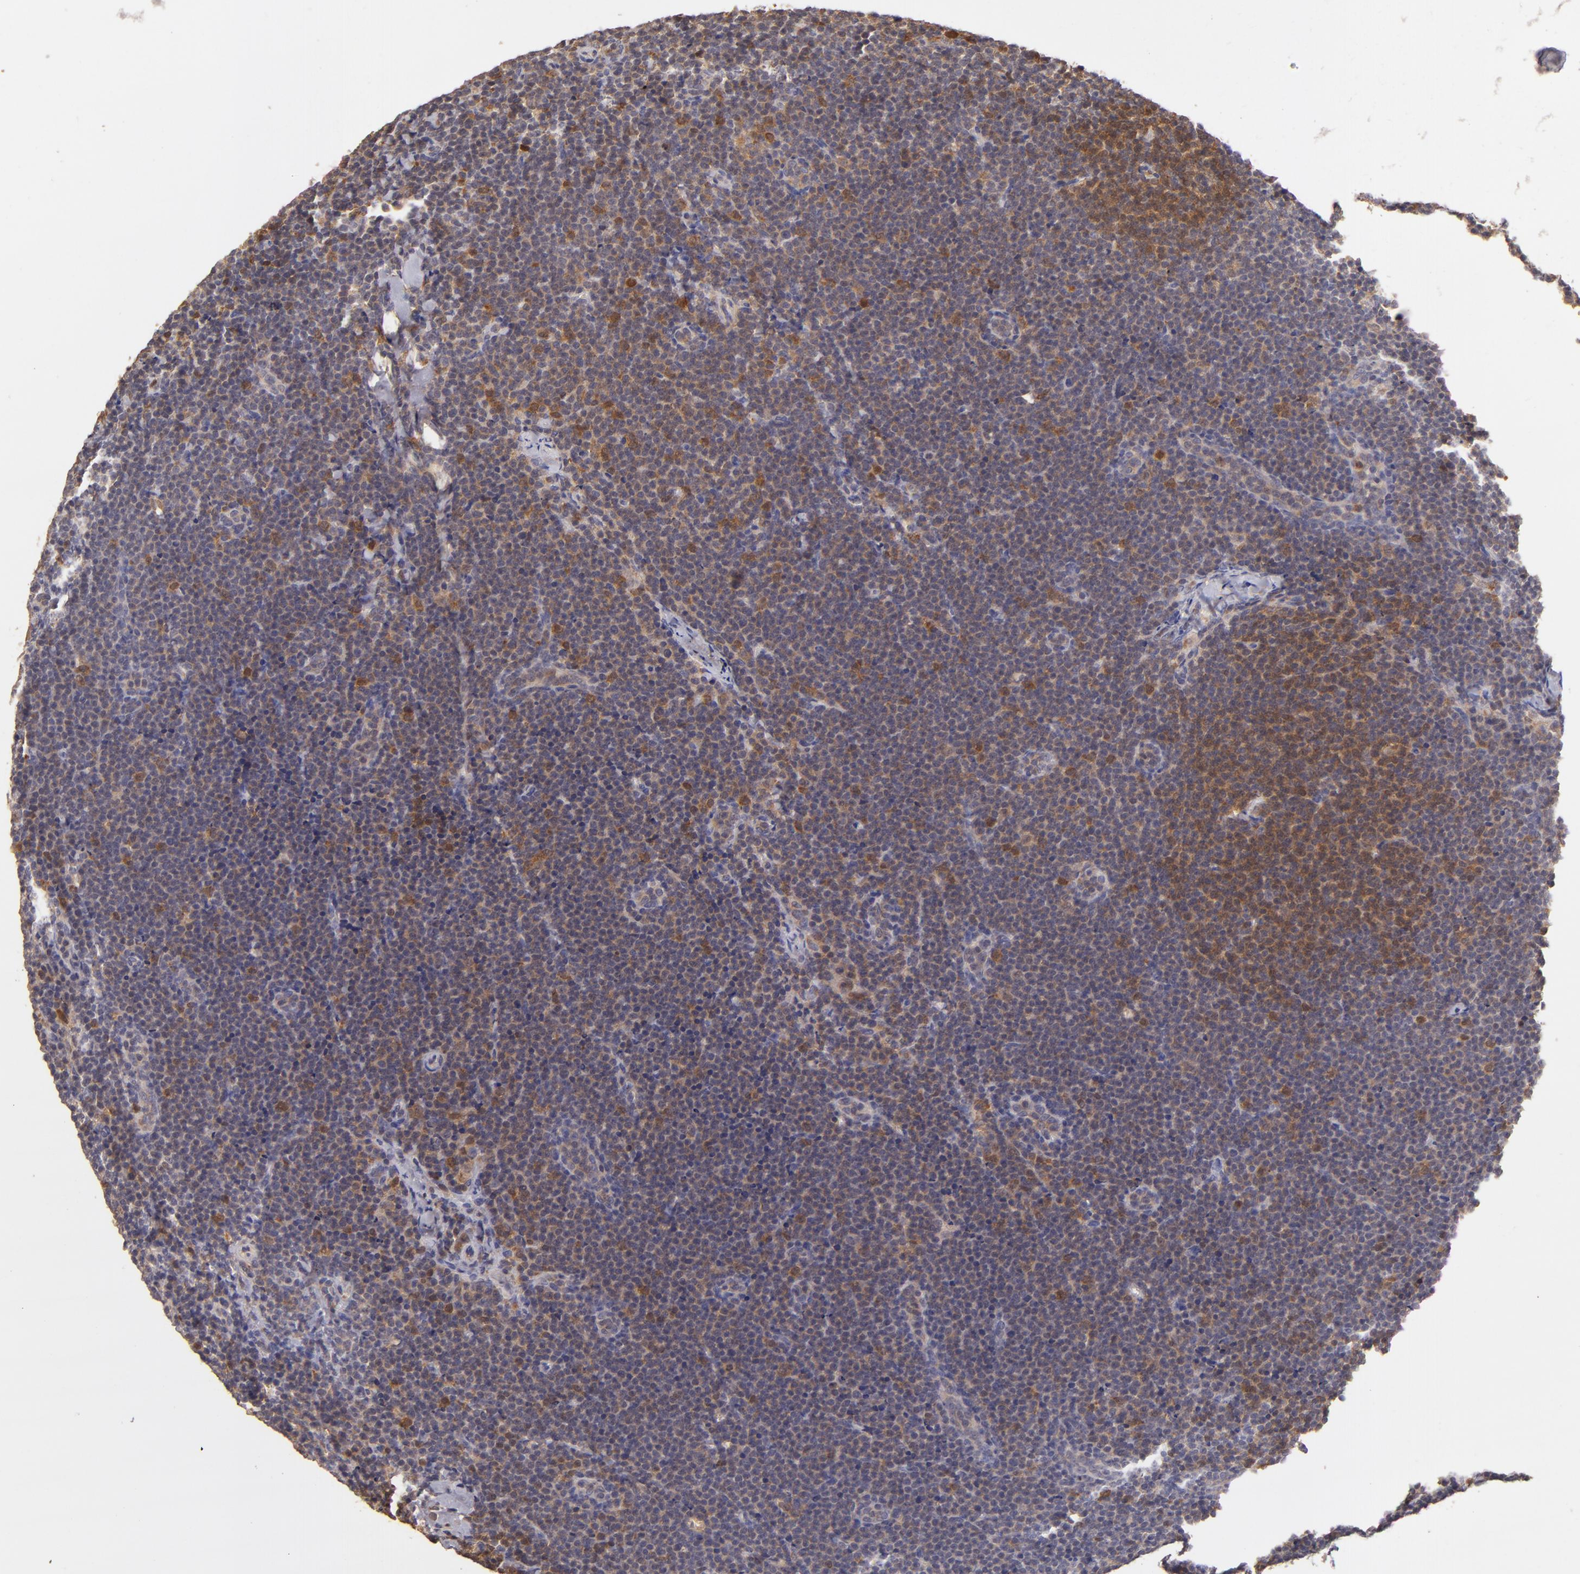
{"staining": {"intensity": "moderate", "quantity": ">75%", "location": "cytoplasmic/membranous"}, "tissue": "lymphoma", "cell_type": "Tumor cells", "image_type": "cancer", "snomed": [{"axis": "morphology", "description": "Malignant lymphoma, non-Hodgkin's type, High grade"}, {"axis": "topography", "description": "Lymph node"}], "caption": "High-power microscopy captured an immunohistochemistry (IHC) image of lymphoma, revealing moderate cytoplasmic/membranous staining in approximately >75% of tumor cells.", "gene": "PRKCD", "patient": {"sex": "female", "age": 58}}